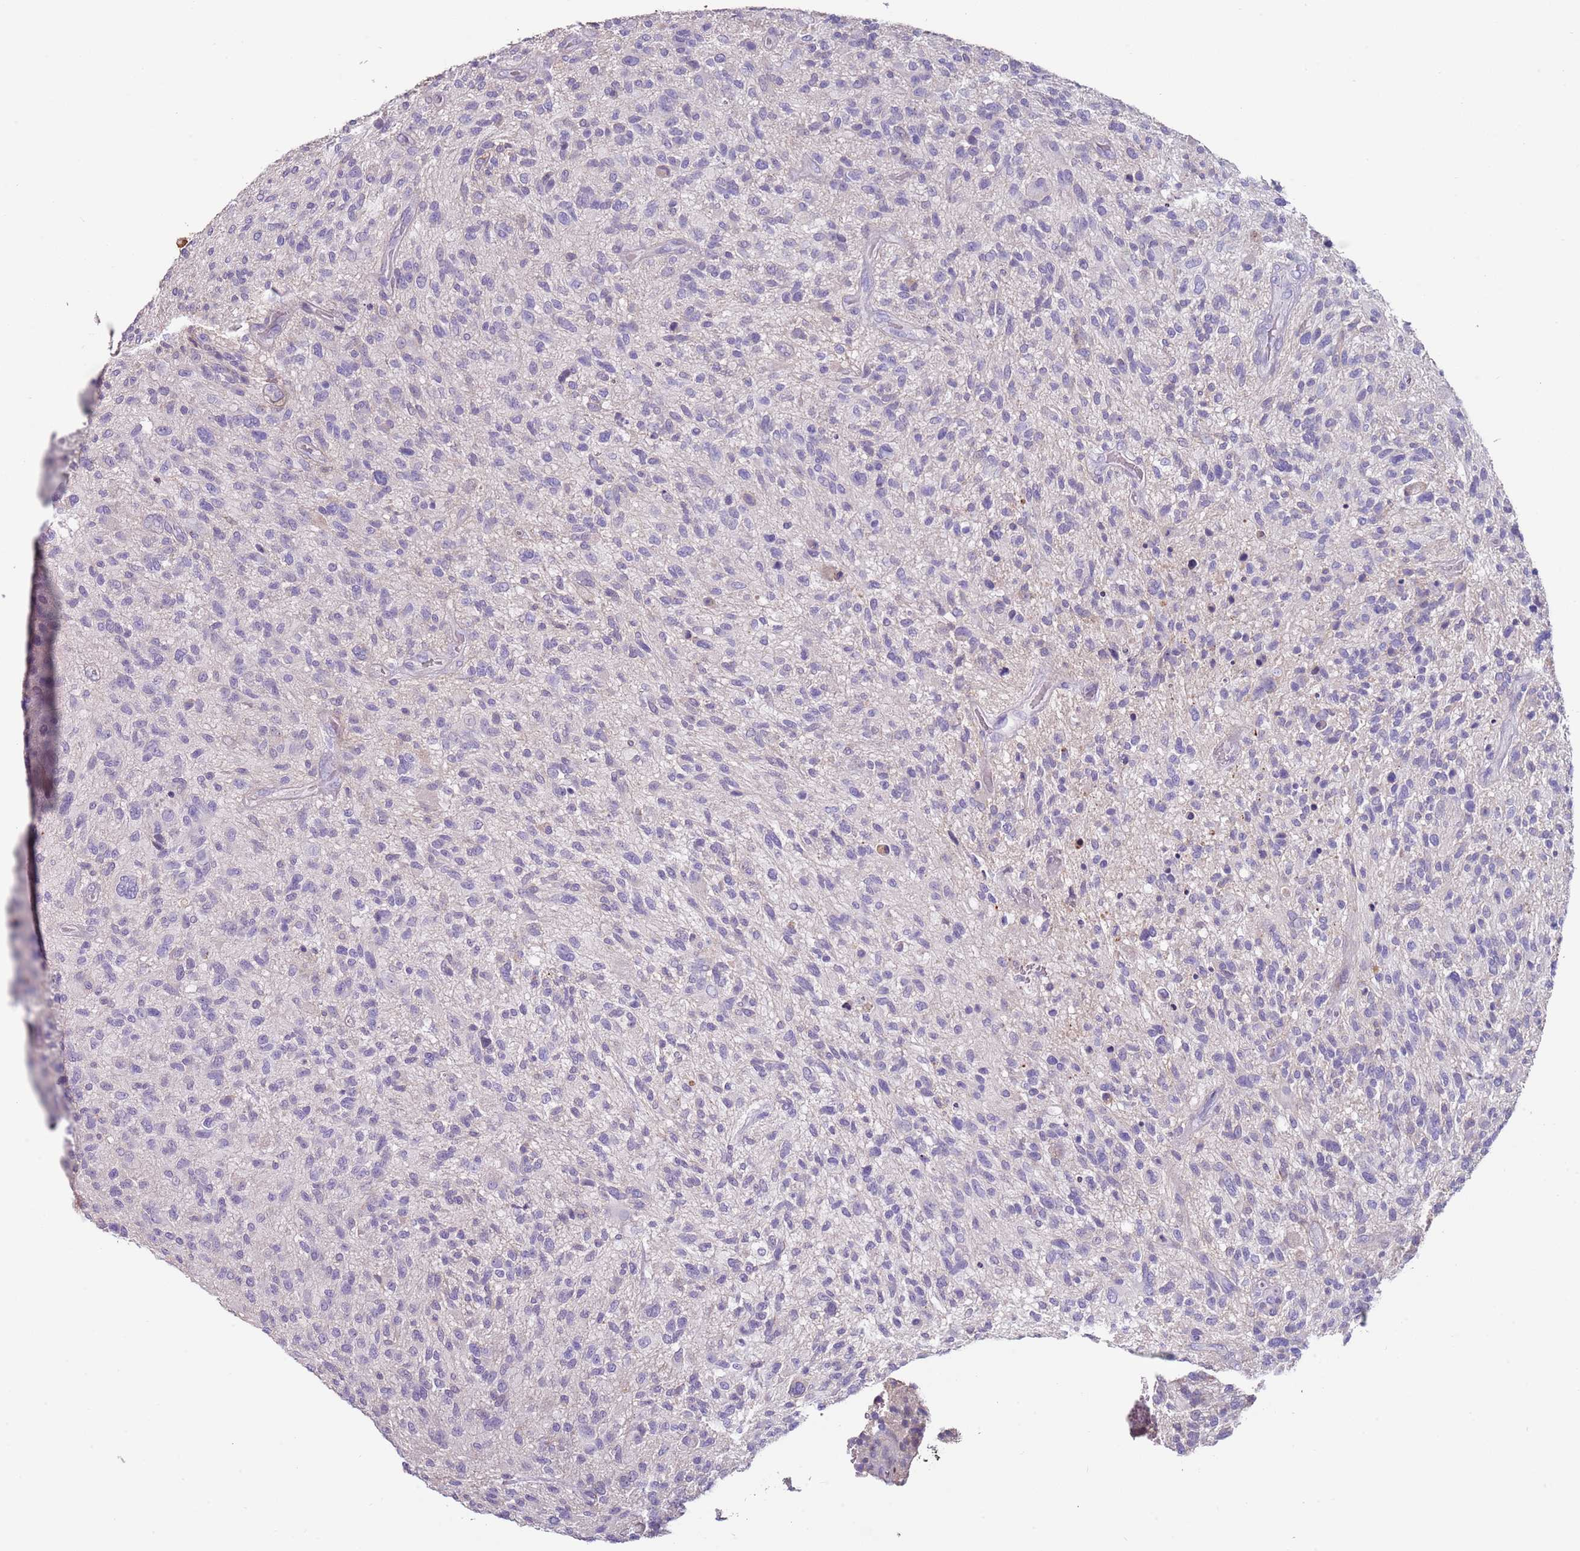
{"staining": {"intensity": "negative", "quantity": "none", "location": "none"}, "tissue": "glioma", "cell_type": "Tumor cells", "image_type": "cancer", "snomed": [{"axis": "morphology", "description": "Glioma, malignant, High grade"}, {"axis": "topography", "description": "Brain"}], "caption": "Tumor cells show no significant expression in malignant high-grade glioma. The staining was performed using DAB to visualize the protein expression in brown, while the nuclei were stained in blue with hematoxylin (Magnification: 20x).", "gene": "NBPF3", "patient": {"sex": "male", "age": 47}}